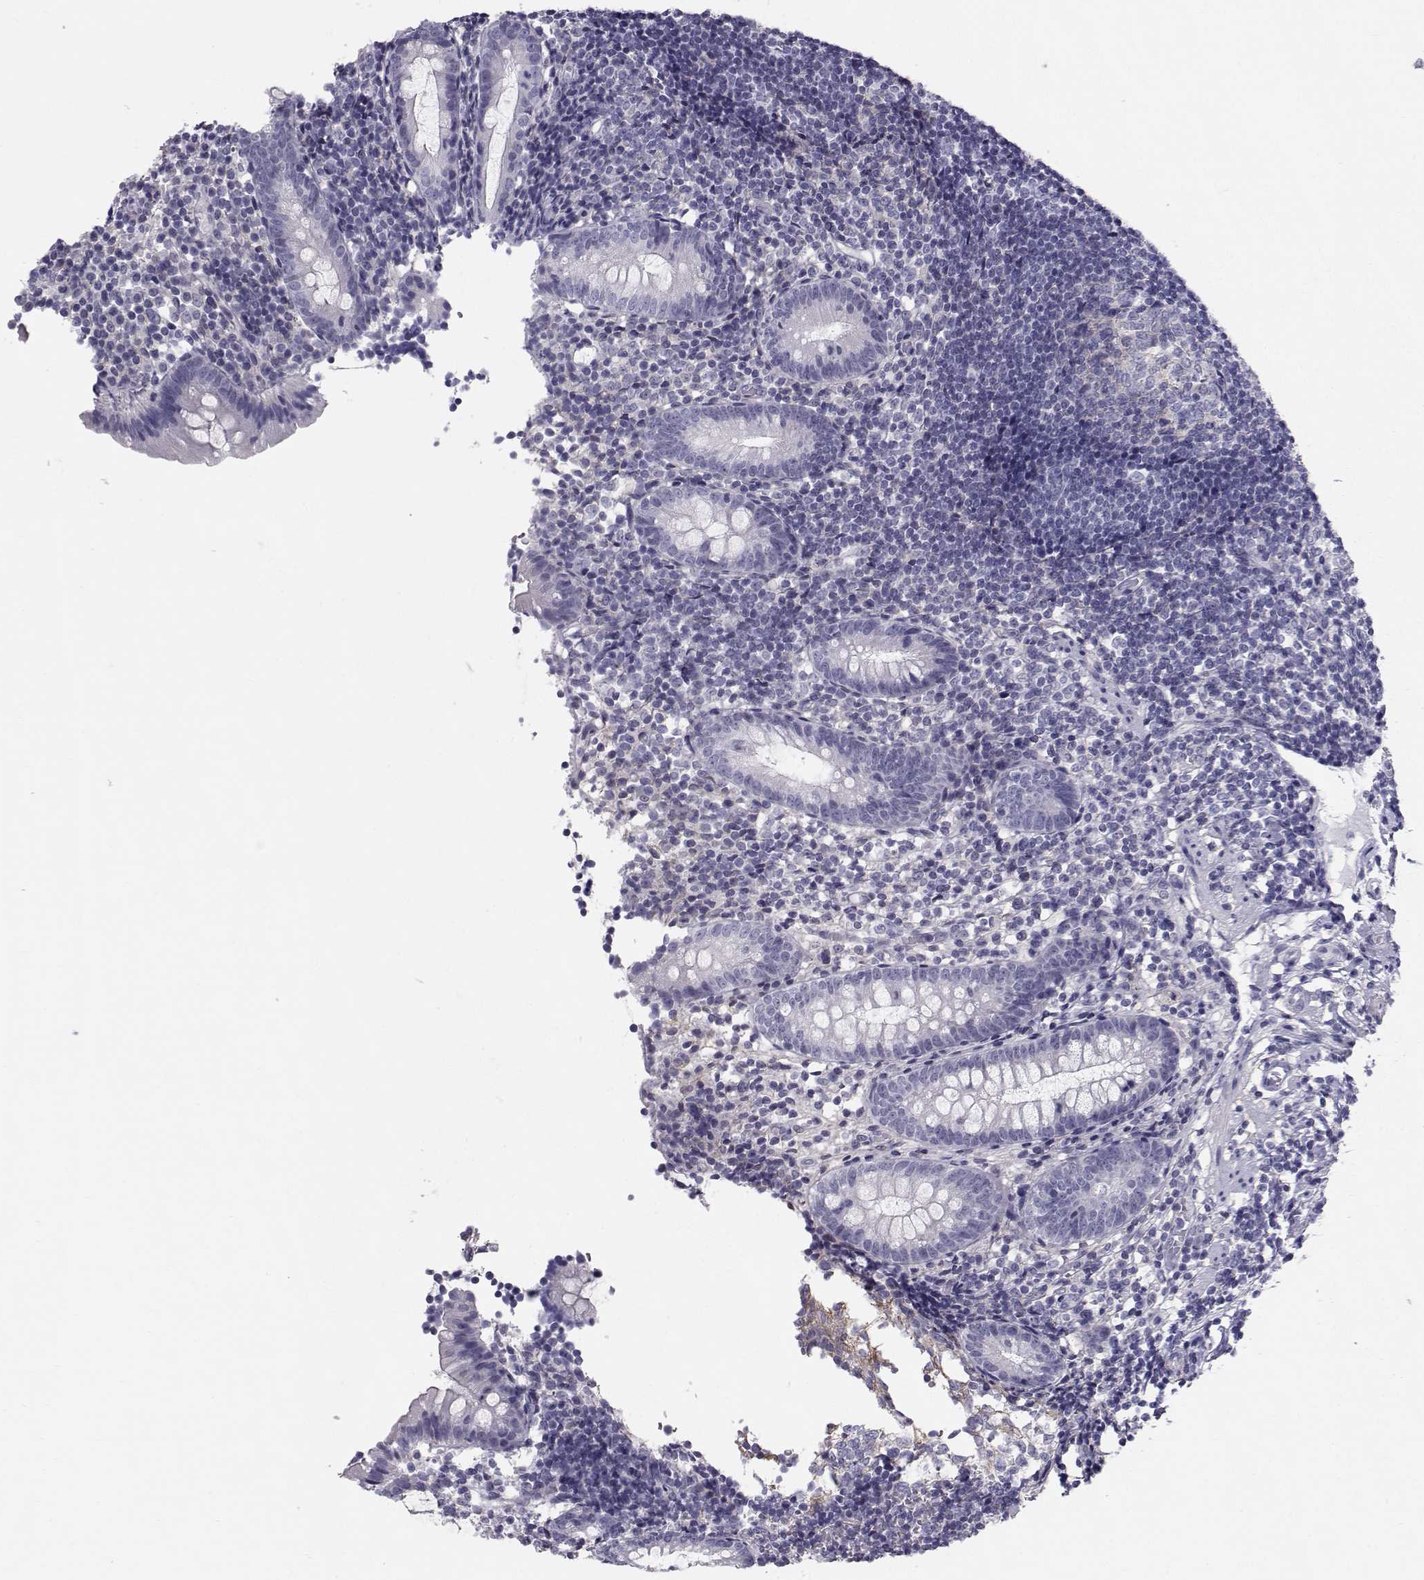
{"staining": {"intensity": "negative", "quantity": "none", "location": "none"}, "tissue": "appendix", "cell_type": "Glandular cells", "image_type": "normal", "snomed": [{"axis": "morphology", "description": "Normal tissue, NOS"}, {"axis": "topography", "description": "Appendix"}], "caption": "The micrograph exhibits no staining of glandular cells in benign appendix. (IHC, brightfield microscopy, high magnification).", "gene": "SPDYE4", "patient": {"sex": "female", "age": 40}}